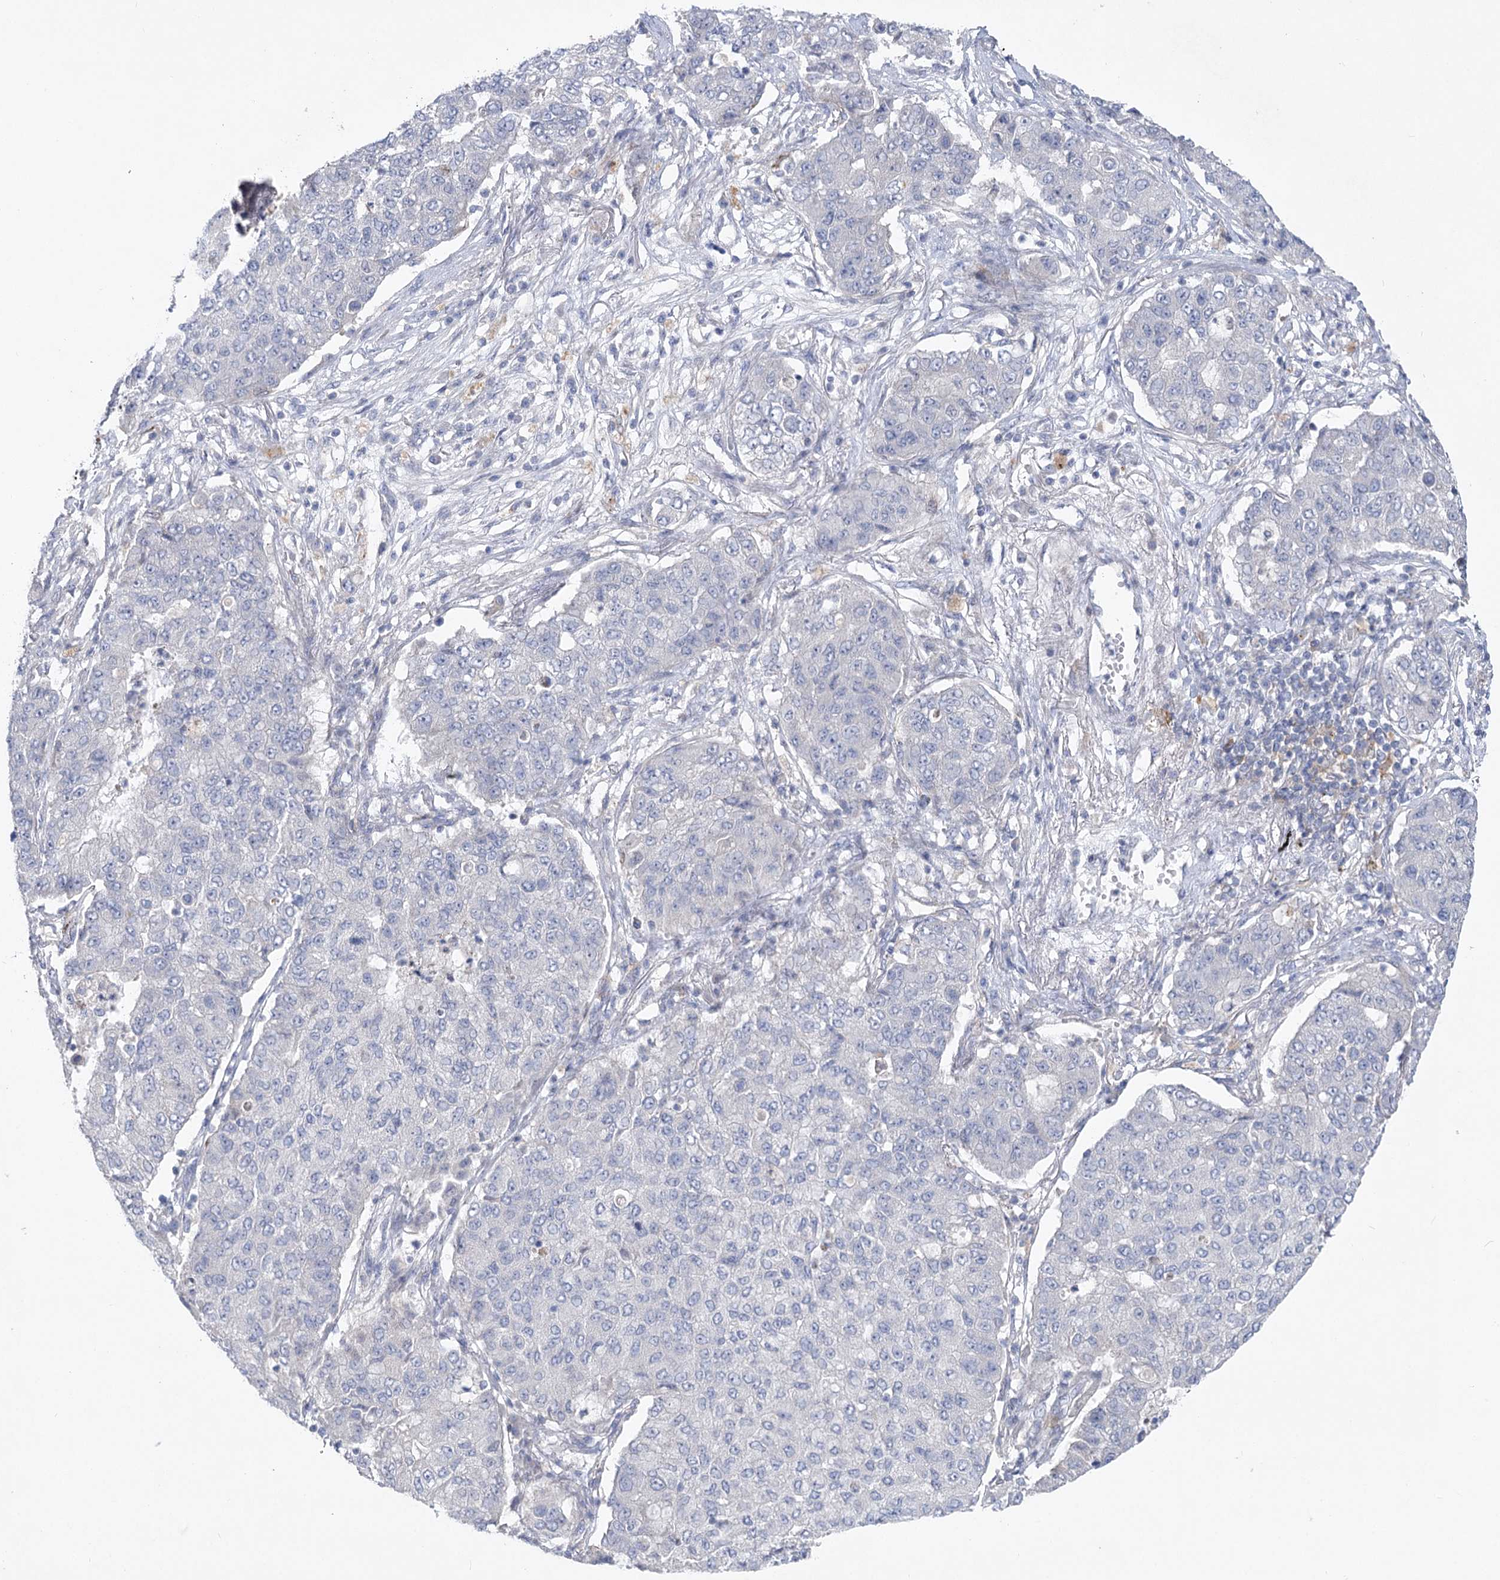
{"staining": {"intensity": "negative", "quantity": "none", "location": "none"}, "tissue": "lung cancer", "cell_type": "Tumor cells", "image_type": "cancer", "snomed": [{"axis": "morphology", "description": "Squamous cell carcinoma, NOS"}, {"axis": "topography", "description": "Lung"}], "caption": "This is a image of IHC staining of lung cancer, which shows no staining in tumor cells.", "gene": "SCN11A", "patient": {"sex": "male", "age": 74}}